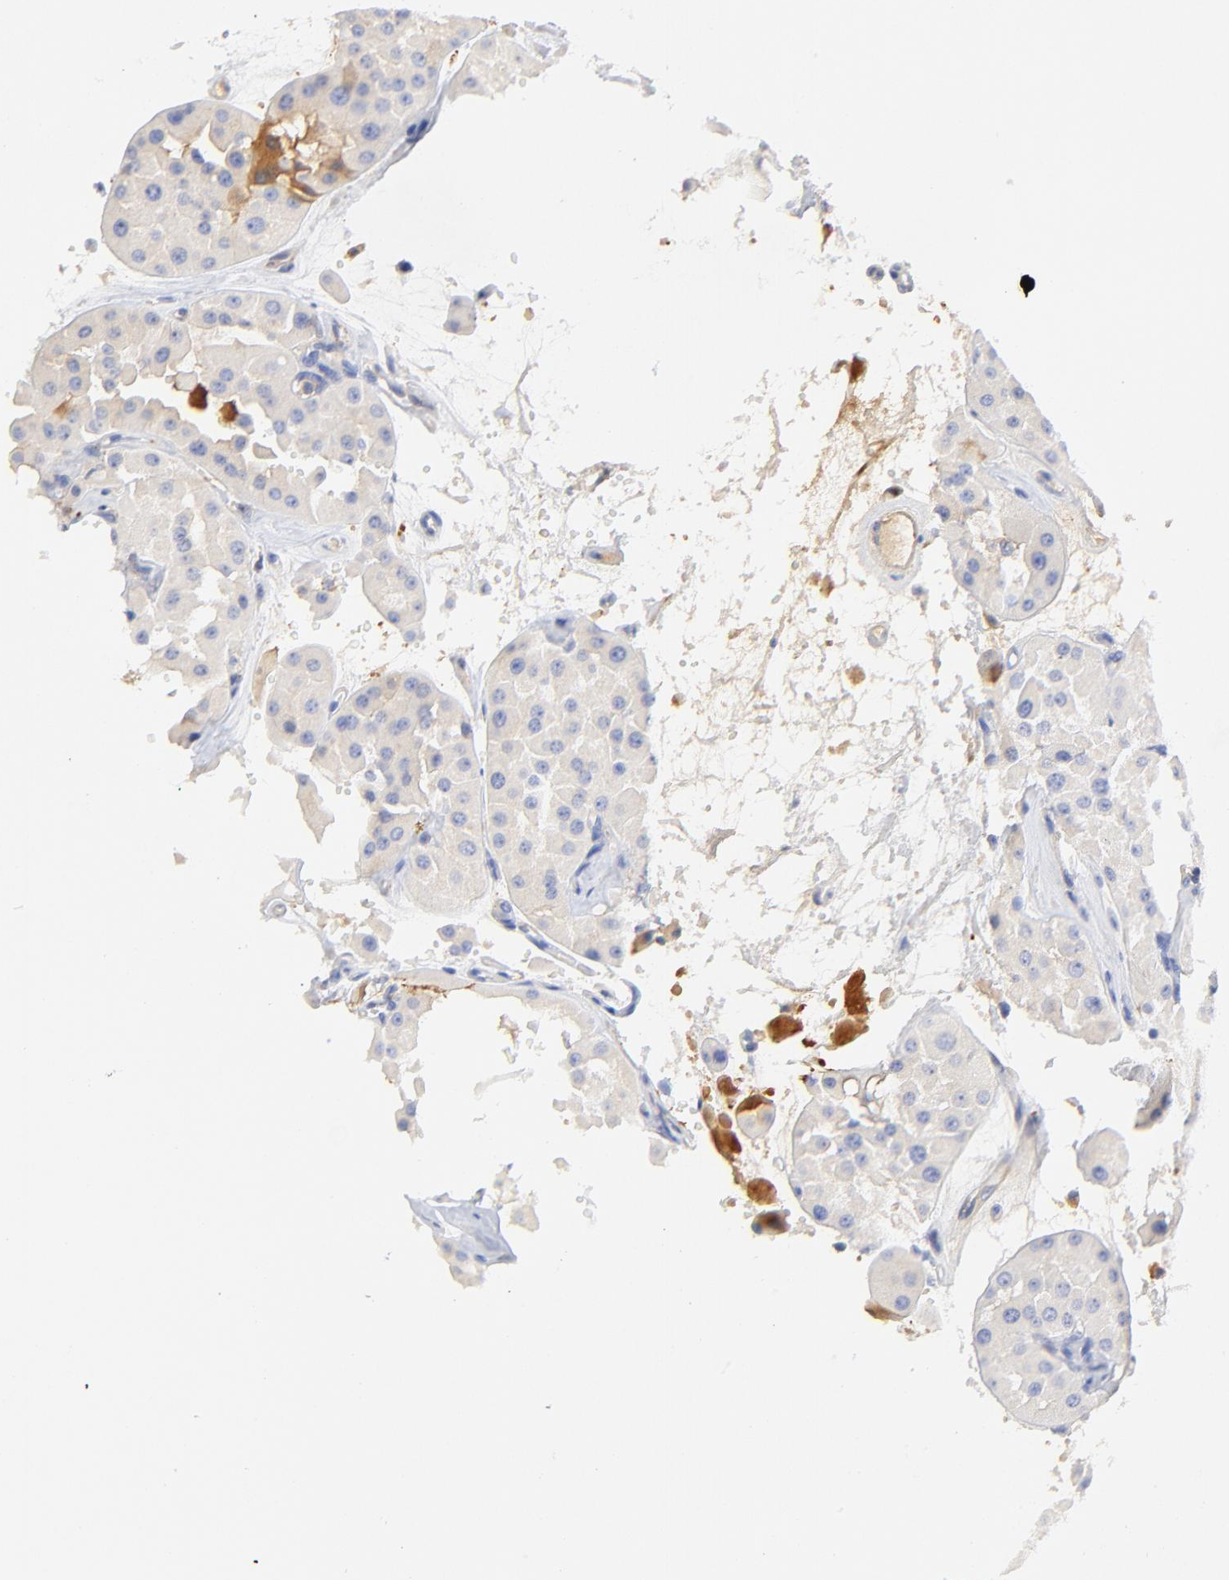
{"staining": {"intensity": "weak", "quantity": ">75%", "location": "cytoplasmic/membranous"}, "tissue": "renal cancer", "cell_type": "Tumor cells", "image_type": "cancer", "snomed": [{"axis": "morphology", "description": "Adenocarcinoma, uncertain malignant potential"}, {"axis": "topography", "description": "Kidney"}], "caption": "High-magnification brightfield microscopy of renal cancer (adenocarcinoma,  uncertain malignant potential) stained with DAB (3,3'-diaminobenzidine) (brown) and counterstained with hematoxylin (blue). tumor cells exhibit weak cytoplasmic/membranous positivity is appreciated in about>75% of cells.", "gene": "MDGA2", "patient": {"sex": "male", "age": 63}}